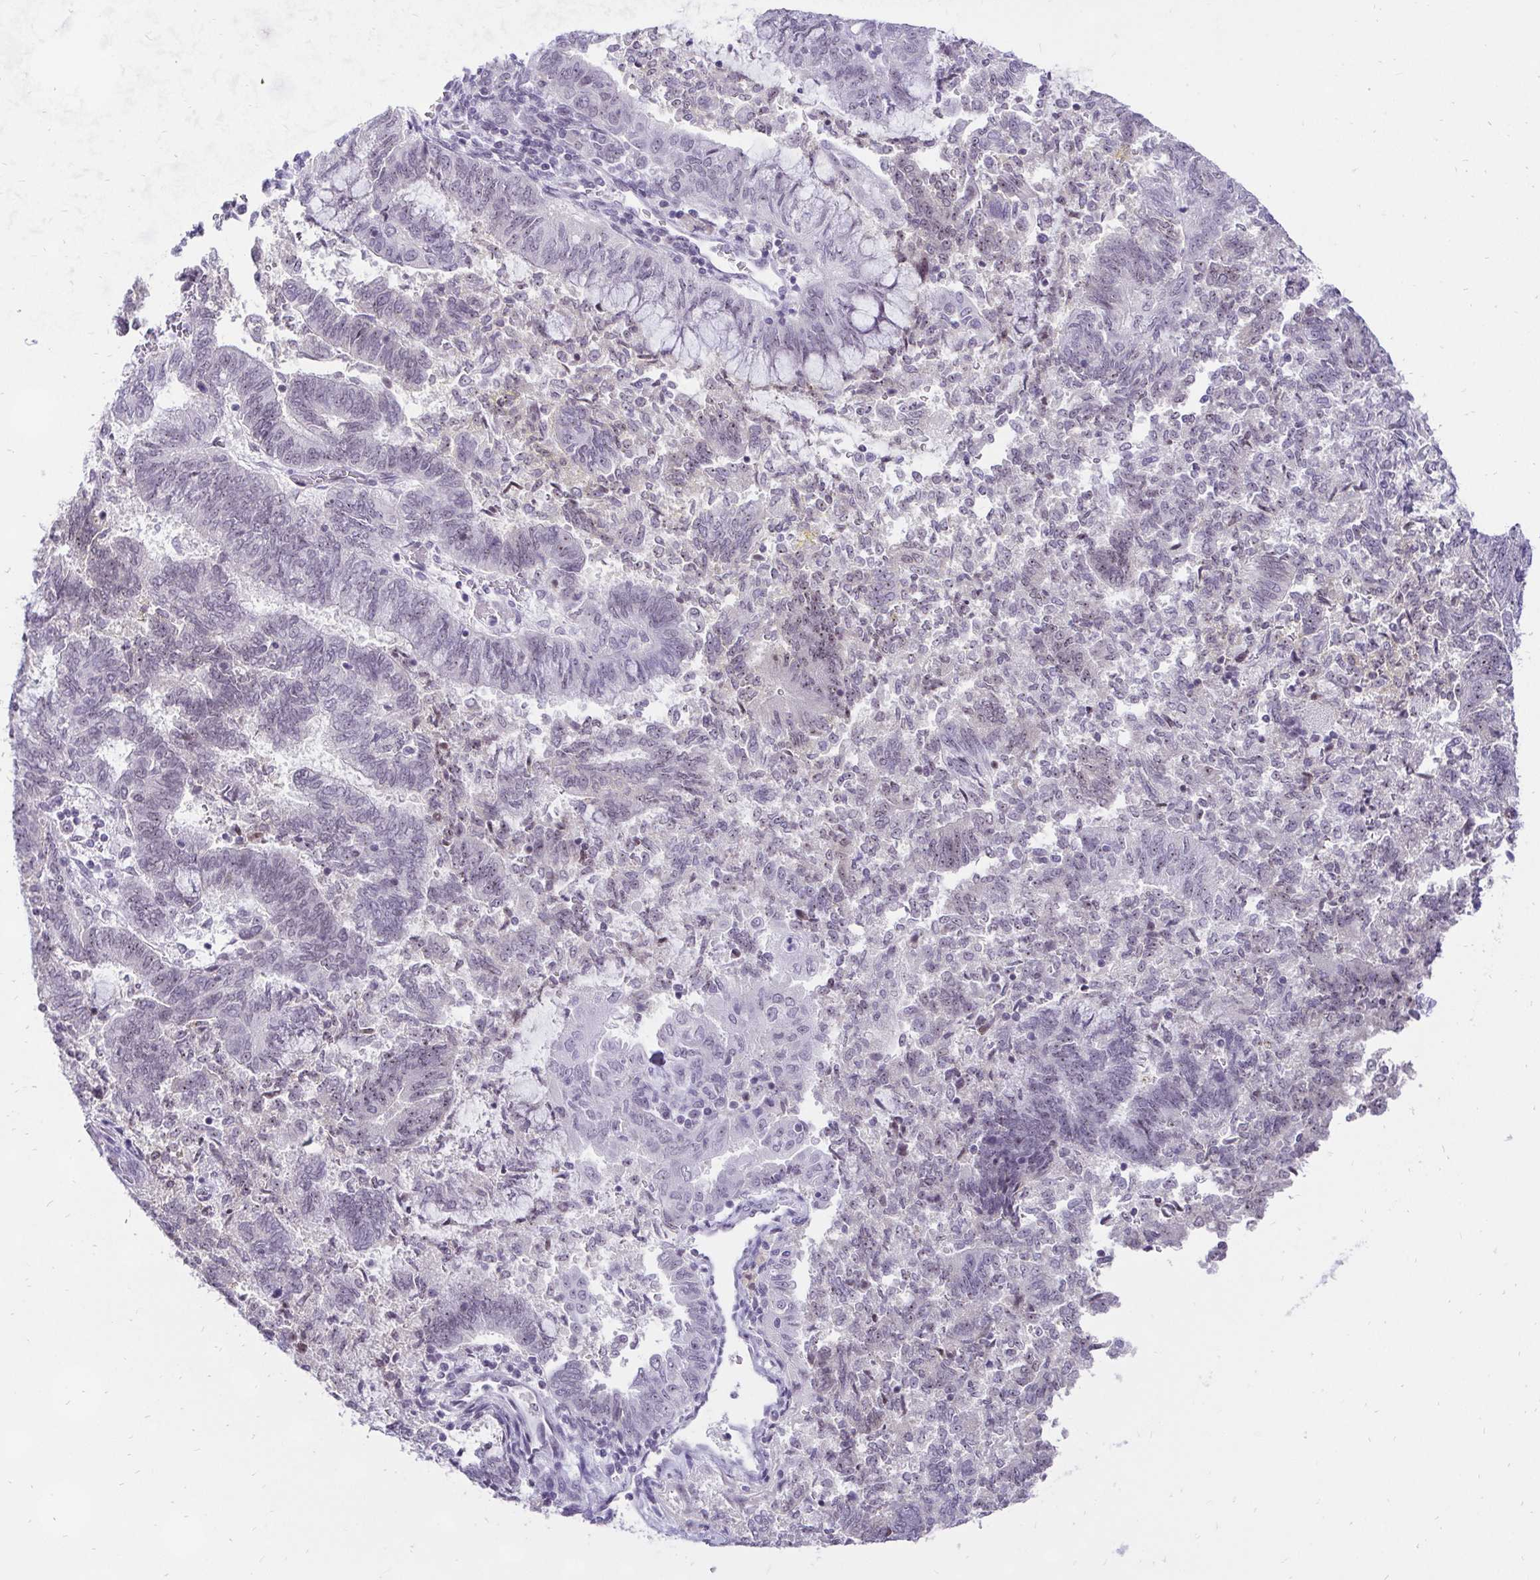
{"staining": {"intensity": "weak", "quantity": "<25%", "location": "nuclear"}, "tissue": "endometrial cancer", "cell_type": "Tumor cells", "image_type": "cancer", "snomed": [{"axis": "morphology", "description": "Adenocarcinoma, NOS"}, {"axis": "topography", "description": "Endometrium"}], "caption": "Histopathology image shows no protein expression in tumor cells of endometrial cancer tissue.", "gene": "ZNF860", "patient": {"sex": "female", "age": 65}}